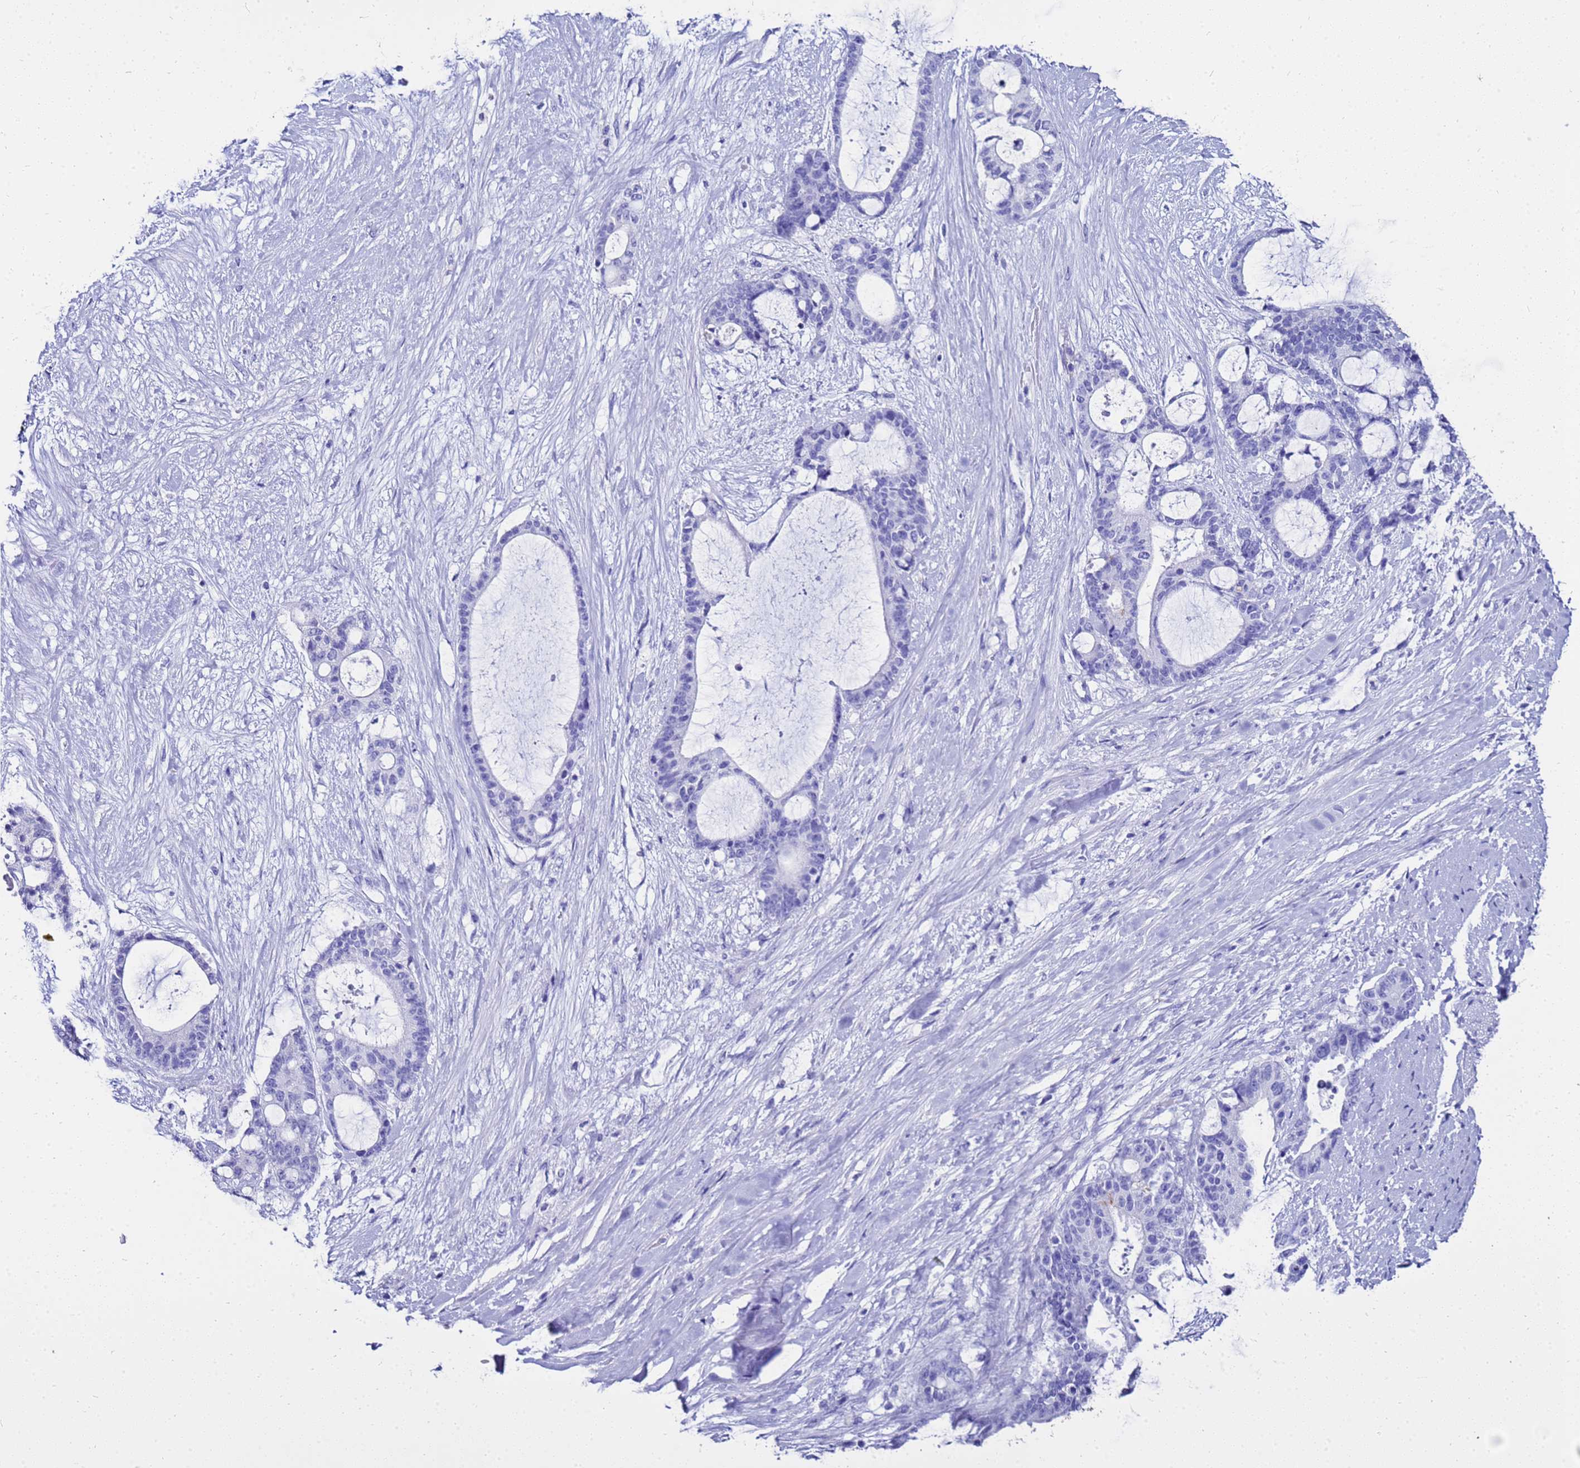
{"staining": {"intensity": "negative", "quantity": "none", "location": "none"}, "tissue": "liver cancer", "cell_type": "Tumor cells", "image_type": "cancer", "snomed": [{"axis": "morphology", "description": "Normal tissue, NOS"}, {"axis": "morphology", "description": "Cholangiocarcinoma"}, {"axis": "topography", "description": "Liver"}, {"axis": "topography", "description": "Peripheral nerve tissue"}], "caption": "Tumor cells are negative for brown protein staining in cholangiocarcinoma (liver). Brightfield microscopy of immunohistochemistry (IHC) stained with DAB (3,3'-diaminobenzidine) (brown) and hematoxylin (blue), captured at high magnification.", "gene": "LIPF", "patient": {"sex": "female", "age": 73}}